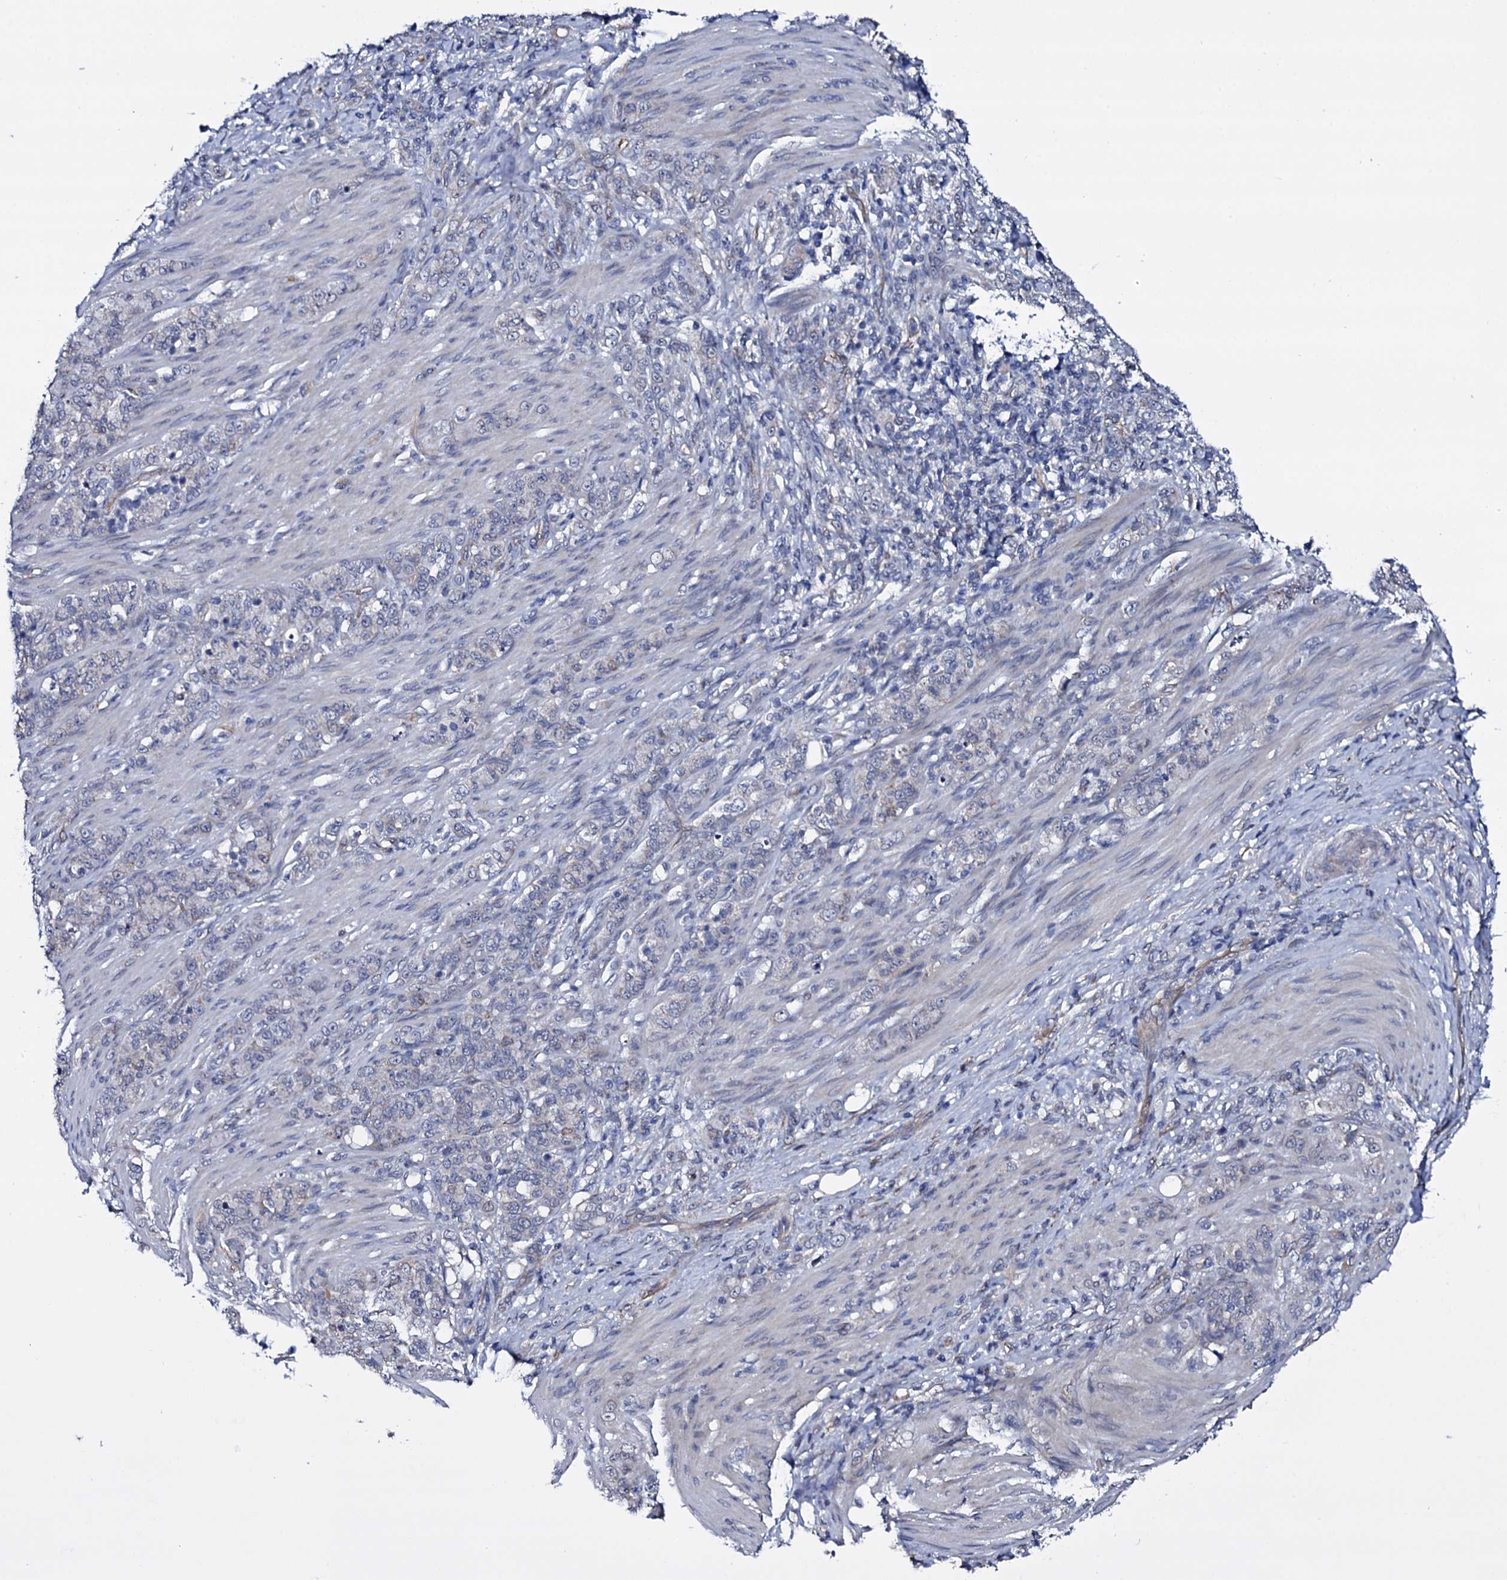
{"staining": {"intensity": "negative", "quantity": "none", "location": "none"}, "tissue": "stomach cancer", "cell_type": "Tumor cells", "image_type": "cancer", "snomed": [{"axis": "morphology", "description": "Adenocarcinoma, NOS"}, {"axis": "topography", "description": "Stomach"}], "caption": "Tumor cells show no significant staining in stomach cancer (adenocarcinoma).", "gene": "GAREM1", "patient": {"sex": "female", "age": 79}}